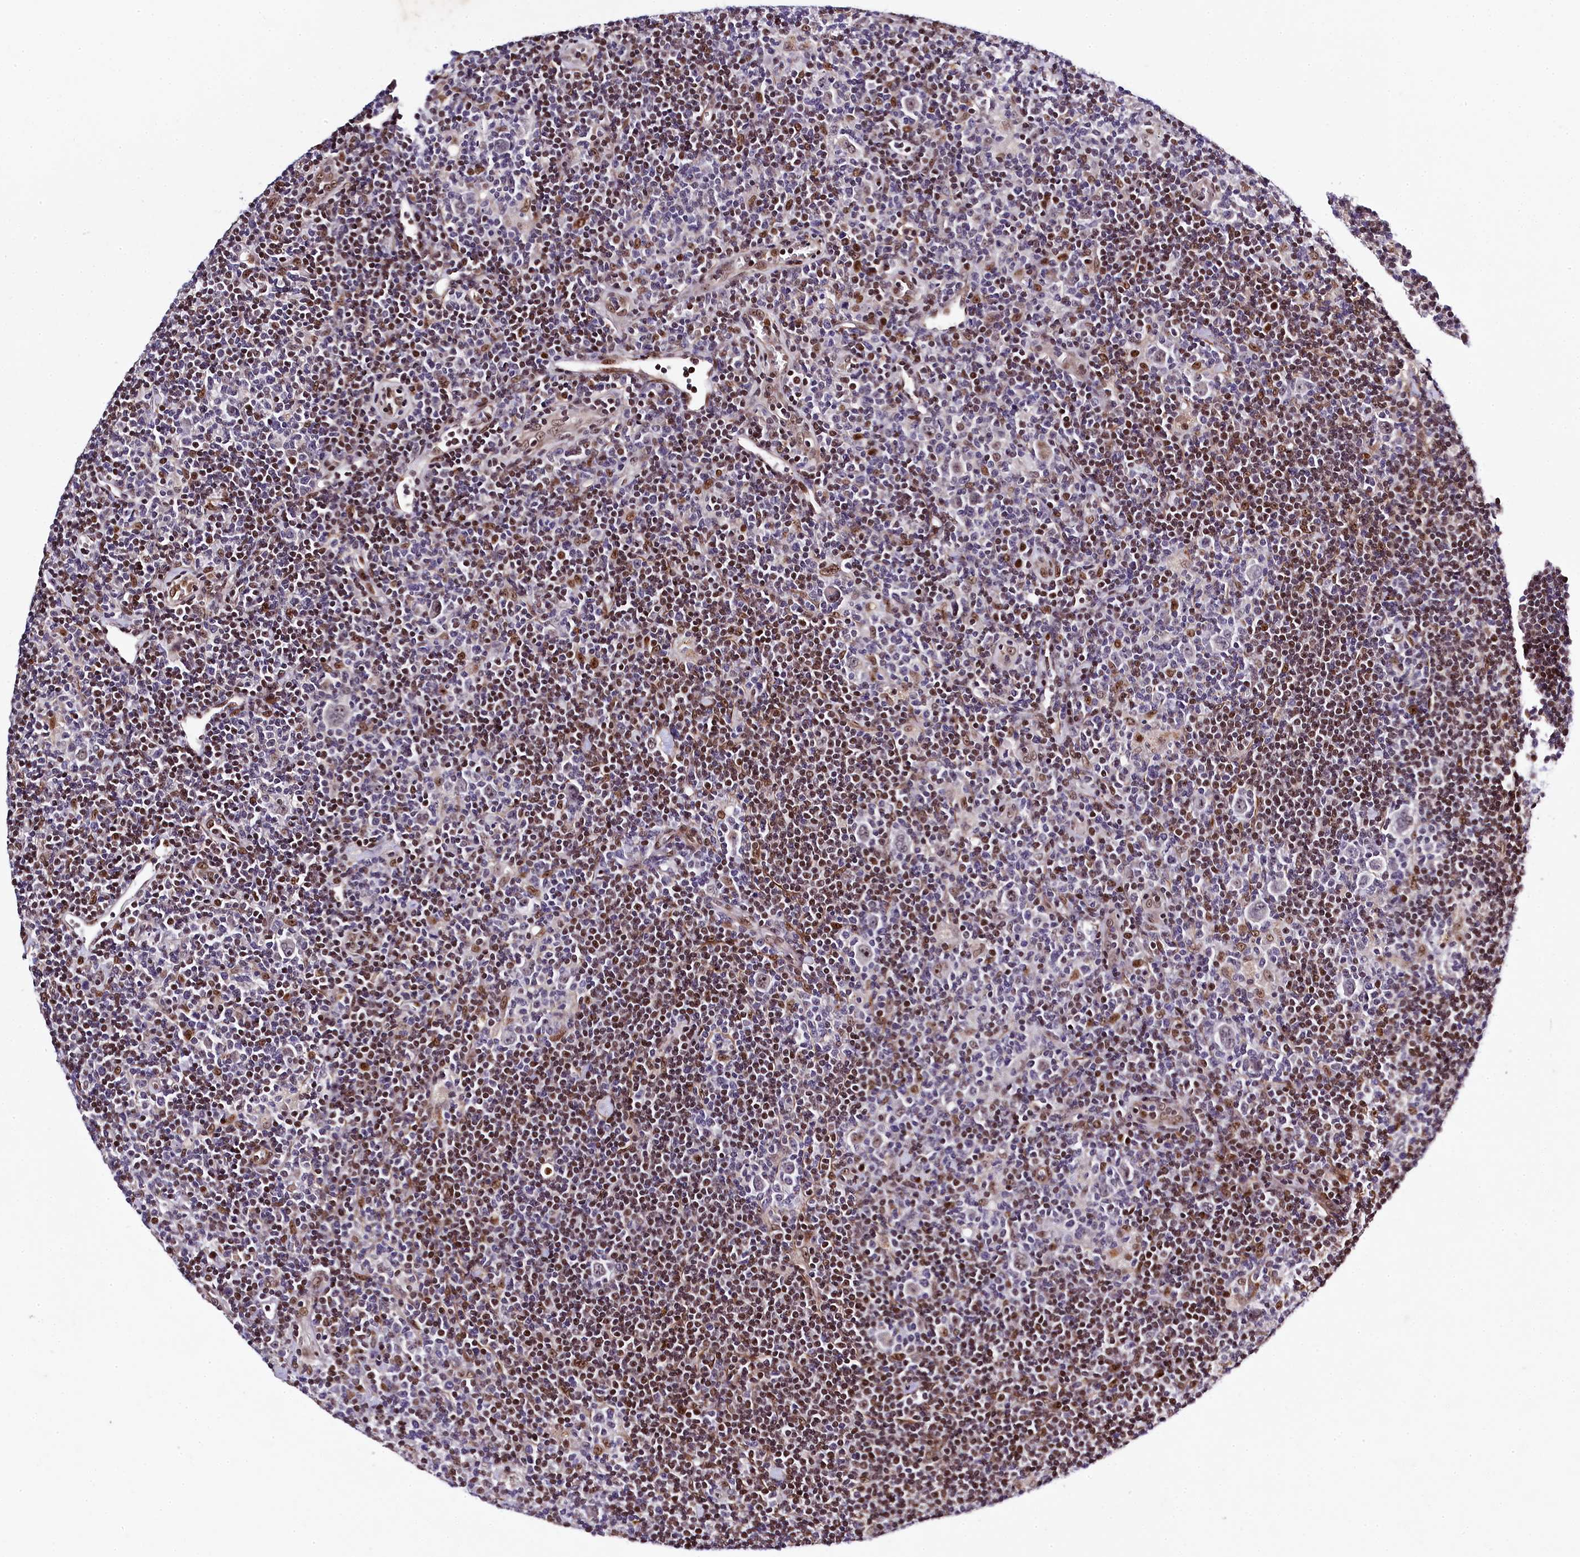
{"staining": {"intensity": "negative", "quantity": "none", "location": "none"}, "tissue": "lymphoma", "cell_type": "Tumor cells", "image_type": "cancer", "snomed": [{"axis": "morphology", "description": "Hodgkin's disease, NOS"}, {"axis": "topography", "description": "Lymph node"}], "caption": "High power microscopy photomicrograph of an immunohistochemistry histopathology image of Hodgkin's disease, revealing no significant staining in tumor cells.", "gene": "SAMD10", "patient": {"sex": "female", "age": 57}}